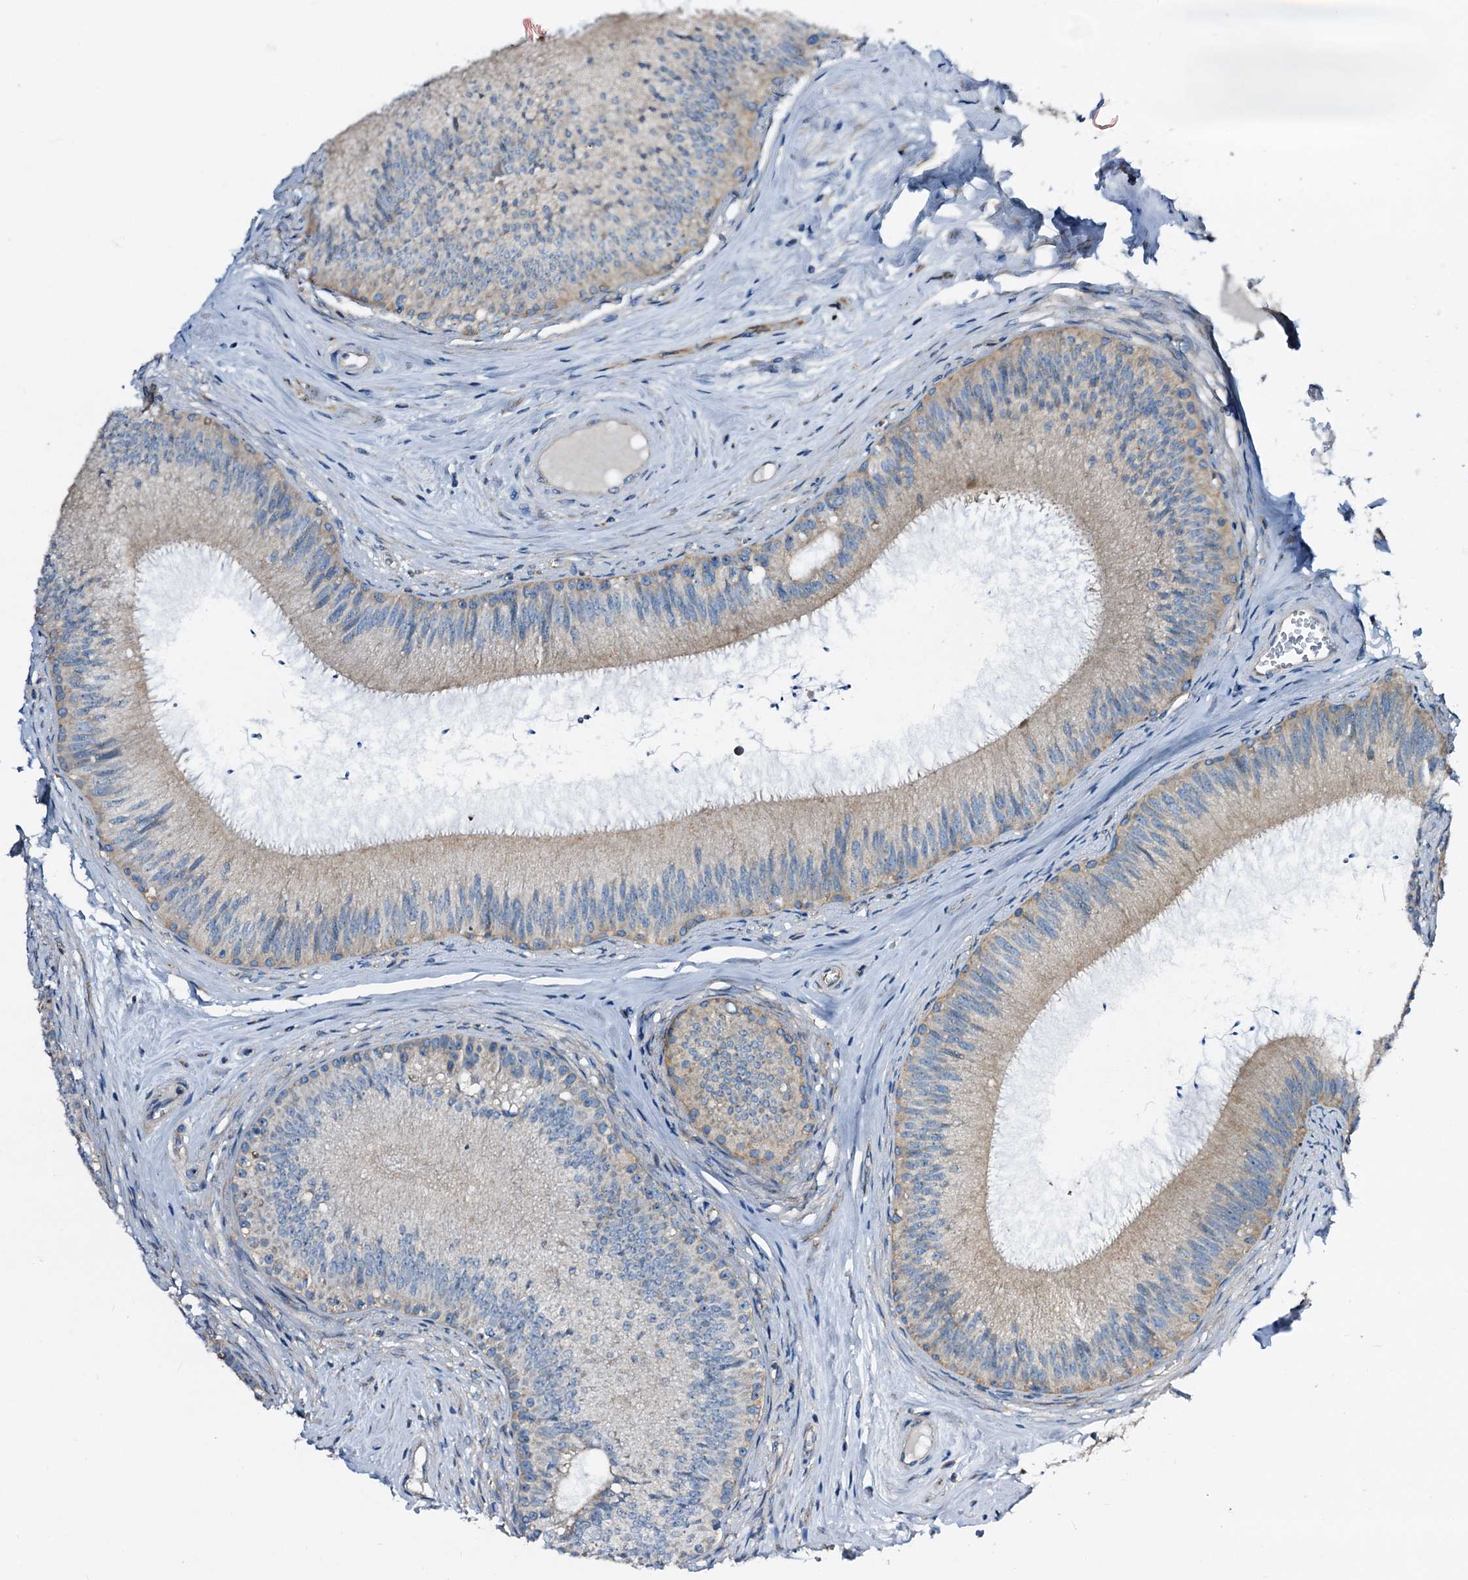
{"staining": {"intensity": "moderate", "quantity": "25%-75%", "location": "cytoplasmic/membranous"}, "tissue": "epididymis", "cell_type": "Glandular cells", "image_type": "normal", "snomed": [{"axis": "morphology", "description": "Normal tissue, NOS"}, {"axis": "topography", "description": "Epididymis"}], "caption": "High-magnification brightfield microscopy of unremarkable epididymis stained with DAB (brown) and counterstained with hematoxylin (blue). glandular cells exhibit moderate cytoplasmic/membranous expression is seen in about25%-75% of cells. The staining is performed using DAB (3,3'-diaminobenzidine) brown chromogen to label protein expression. The nuclei are counter-stained blue using hematoxylin.", "gene": "STARD13", "patient": {"sex": "male", "age": 46}}